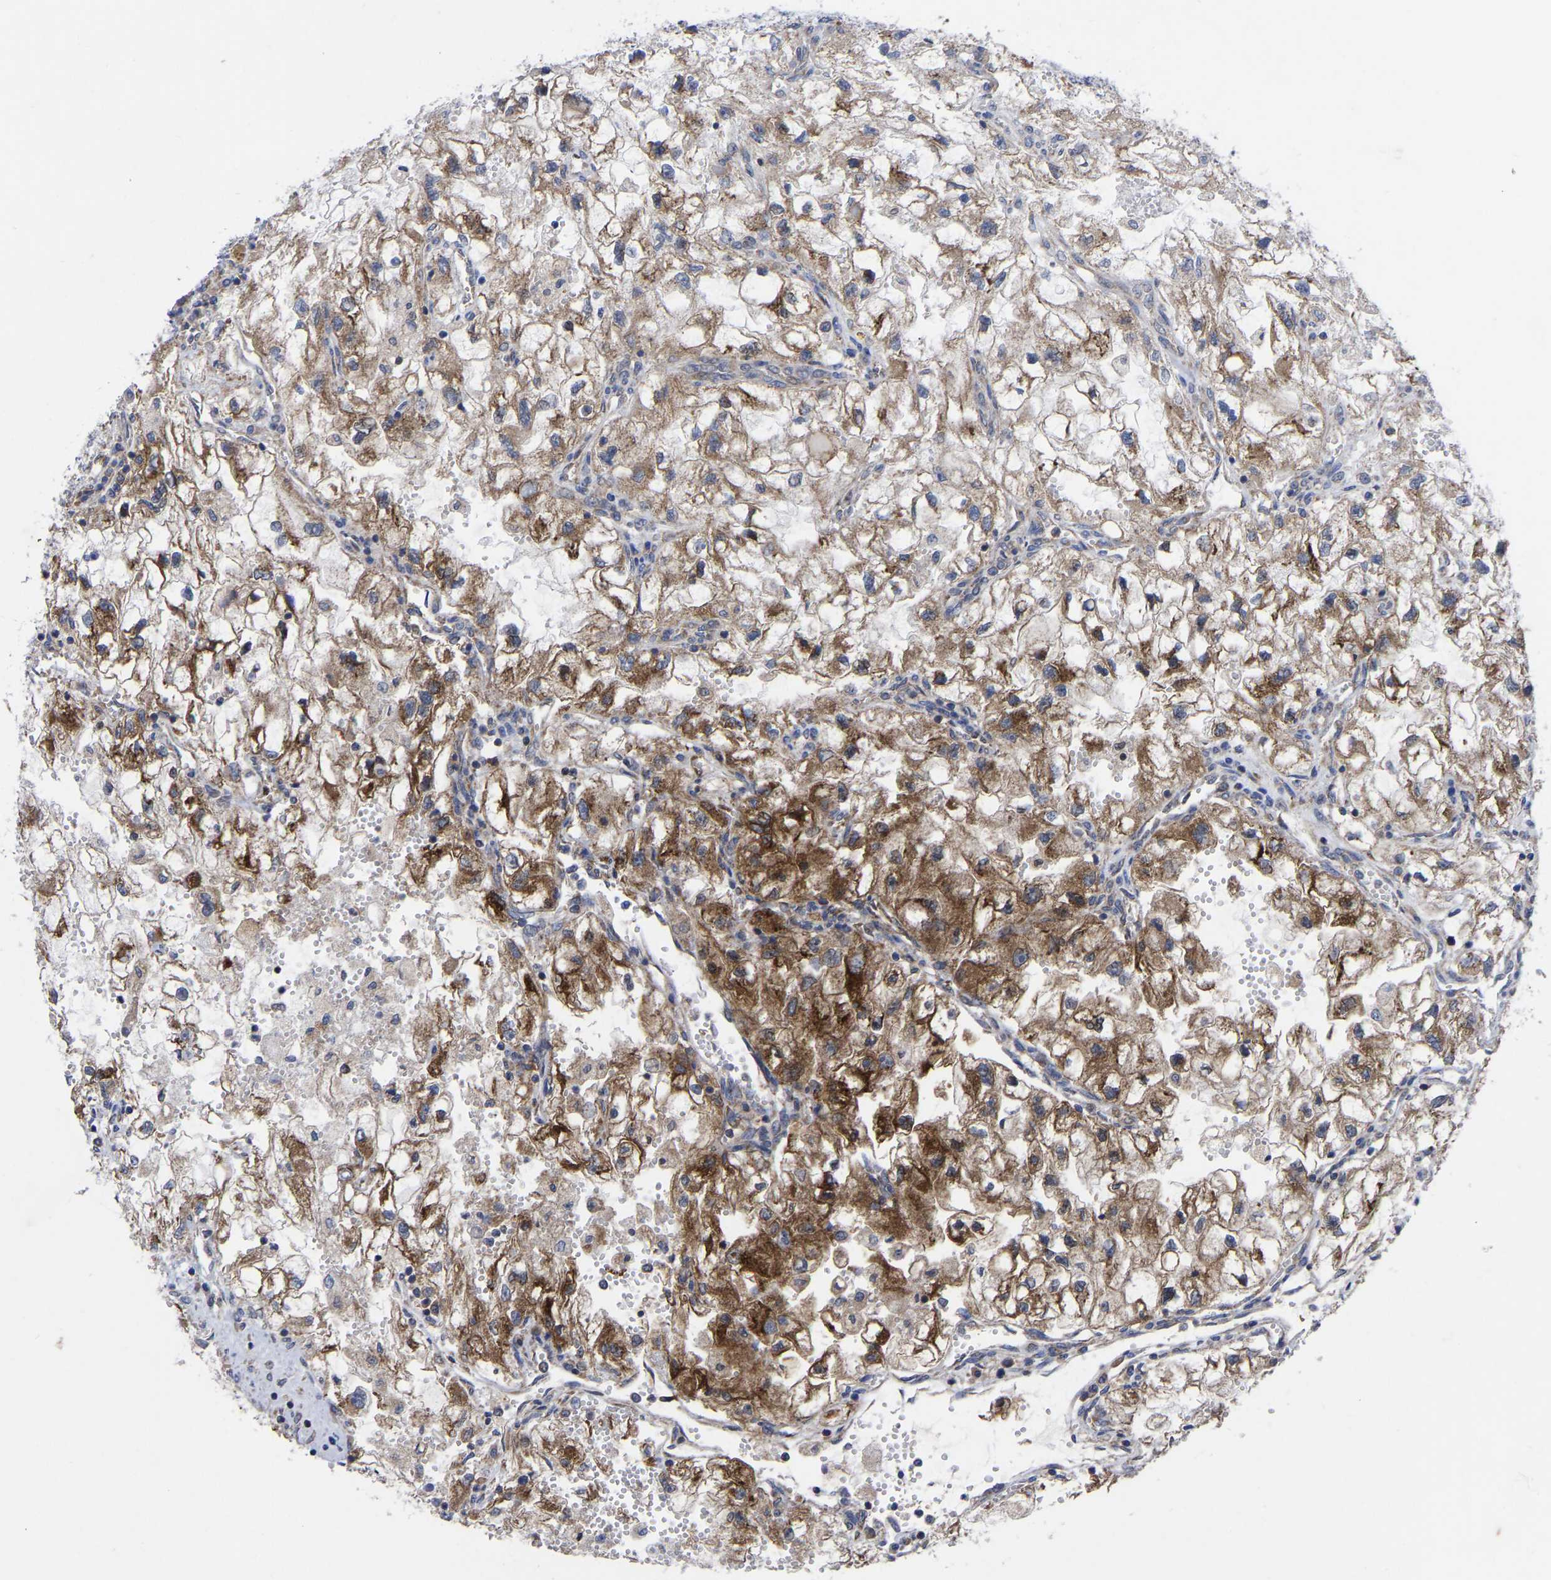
{"staining": {"intensity": "moderate", "quantity": ">75%", "location": "cytoplasmic/membranous"}, "tissue": "renal cancer", "cell_type": "Tumor cells", "image_type": "cancer", "snomed": [{"axis": "morphology", "description": "Adenocarcinoma, NOS"}, {"axis": "topography", "description": "Kidney"}], "caption": "Adenocarcinoma (renal) stained with a protein marker demonstrates moderate staining in tumor cells.", "gene": "TCP1", "patient": {"sex": "female", "age": 70}}